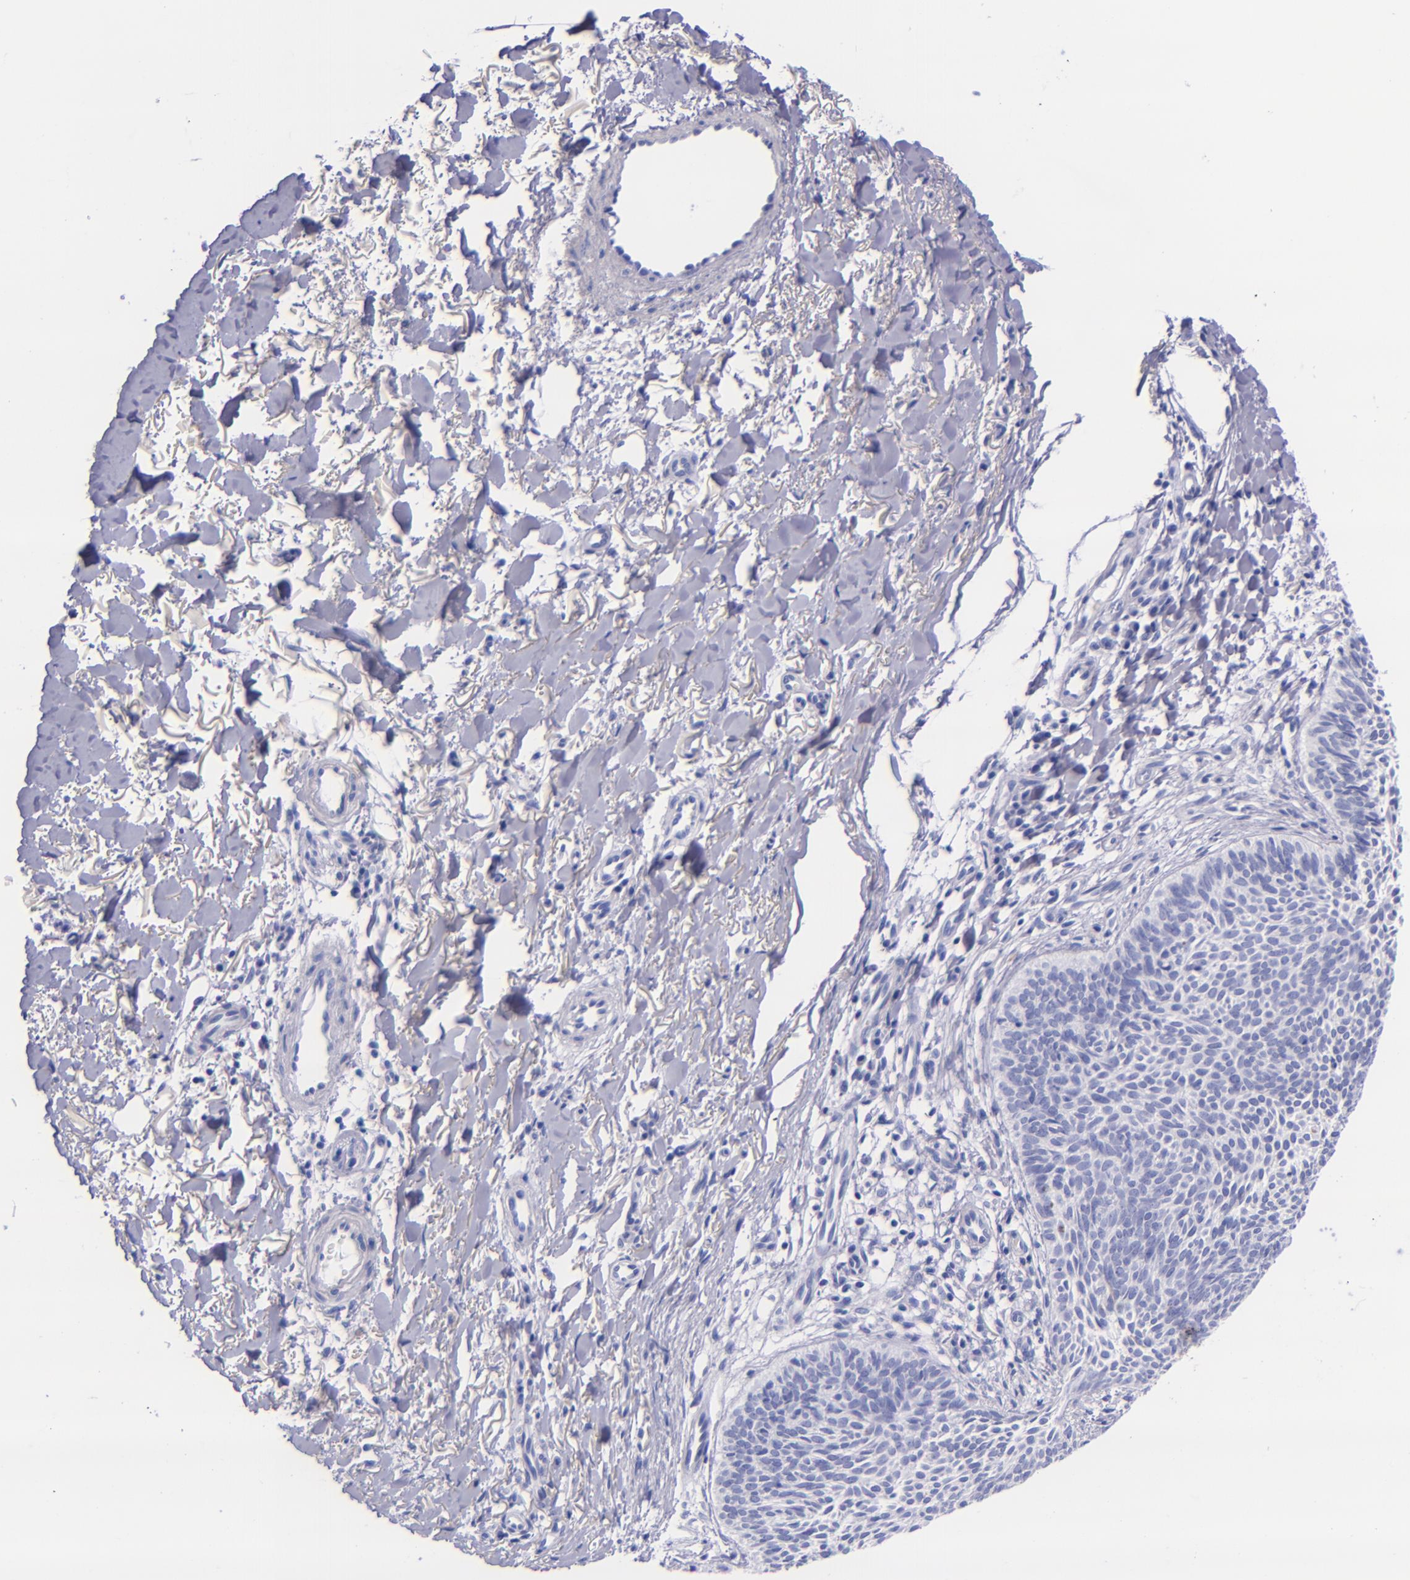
{"staining": {"intensity": "negative", "quantity": "none", "location": "none"}, "tissue": "skin cancer", "cell_type": "Tumor cells", "image_type": "cancer", "snomed": [{"axis": "morphology", "description": "Basal cell carcinoma"}, {"axis": "topography", "description": "Skin"}], "caption": "An immunohistochemistry (IHC) micrograph of skin cancer is shown. There is no staining in tumor cells of skin cancer. (DAB immunohistochemistry (IHC), high magnification).", "gene": "LAG3", "patient": {"sex": "male", "age": 84}}